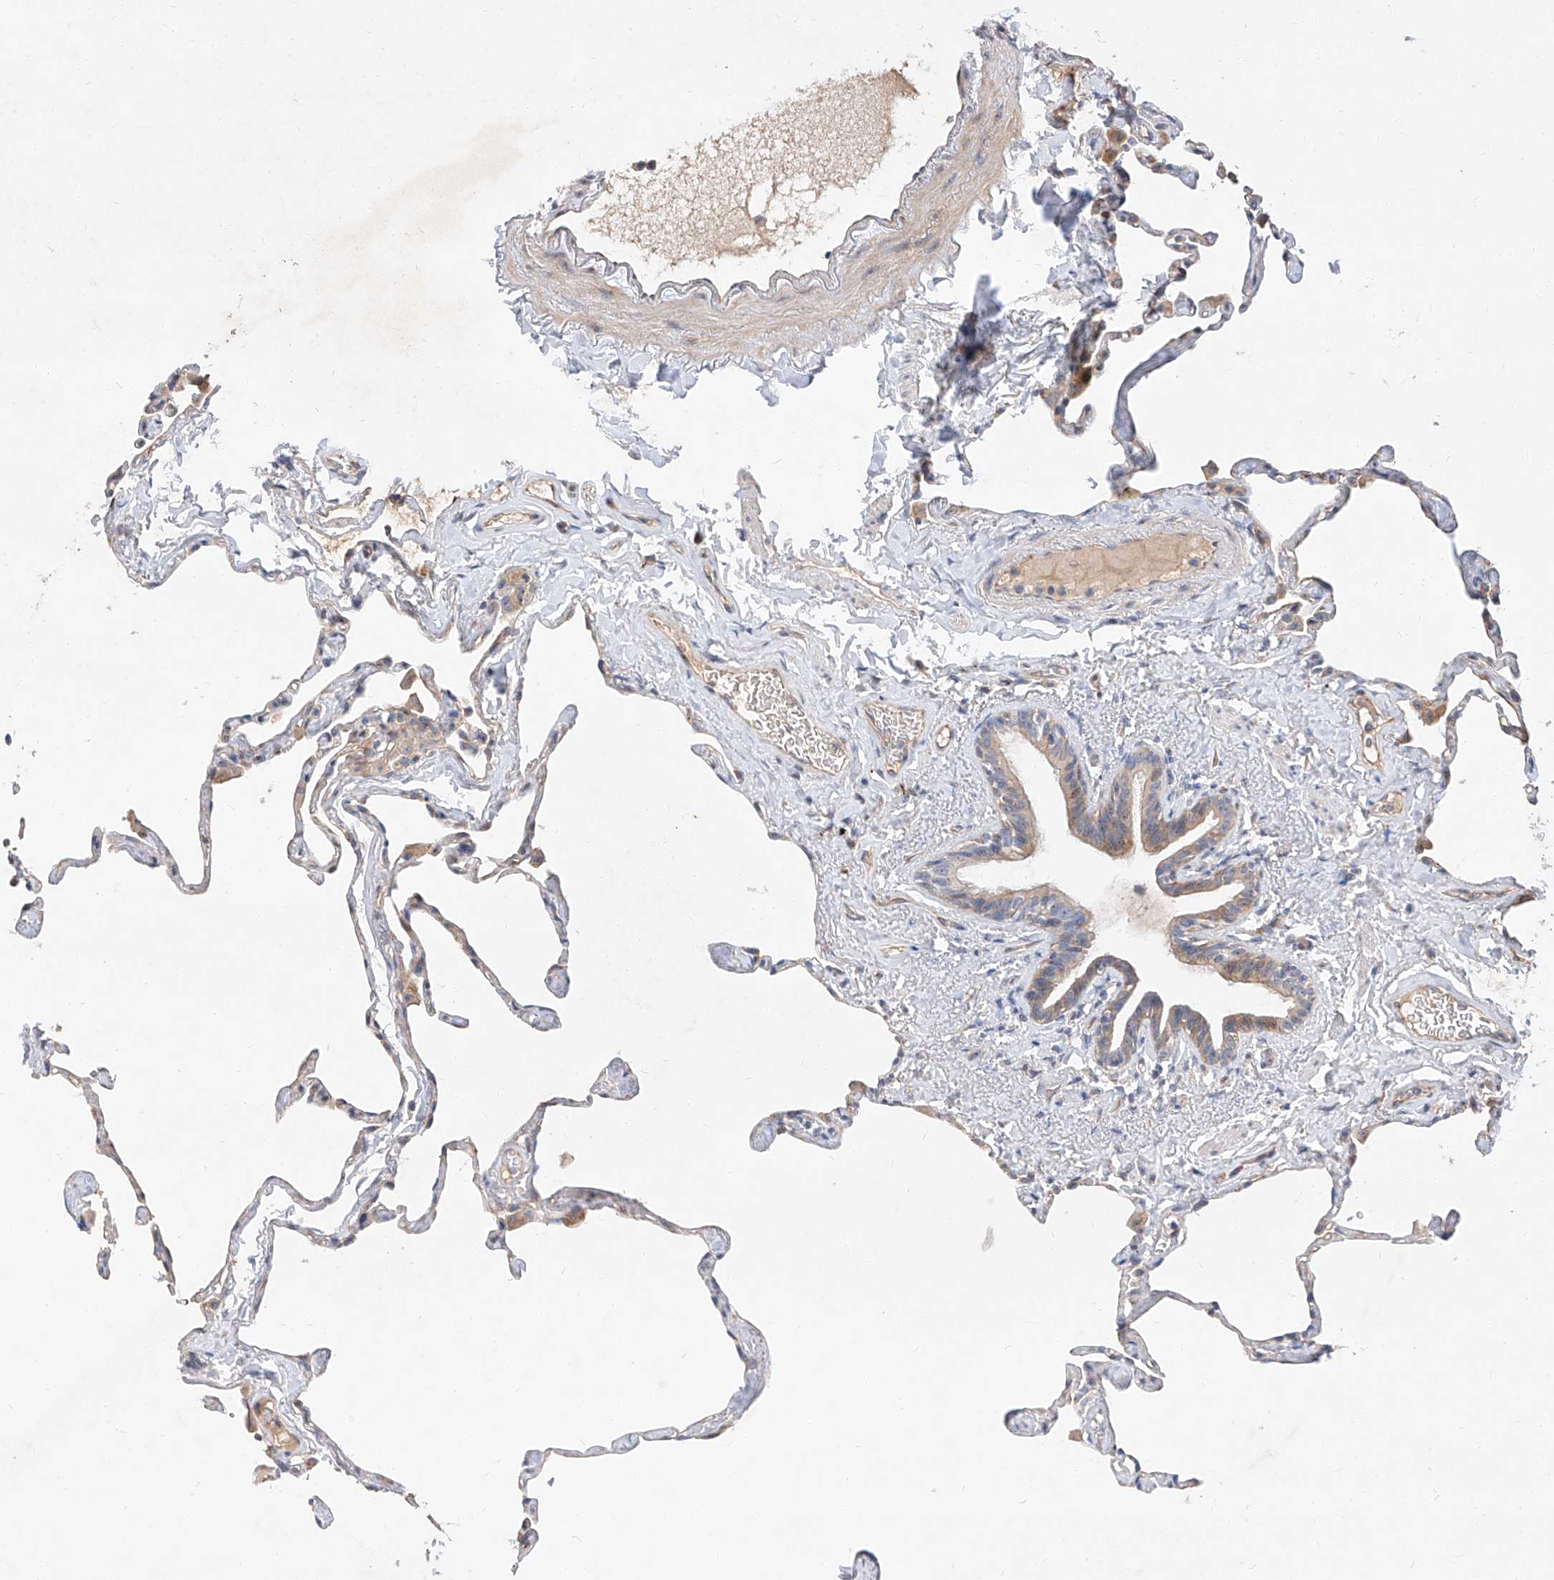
{"staining": {"intensity": "negative", "quantity": "none", "location": "none"}, "tissue": "lung", "cell_type": "Alveolar cells", "image_type": "normal", "snomed": [{"axis": "morphology", "description": "Normal tissue, NOS"}, {"axis": "topography", "description": "Lung"}], "caption": "Micrograph shows no significant protein staining in alveolar cells of normal lung.", "gene": "DIRAS3", "patient": {"sex": "male", "age": 65}}